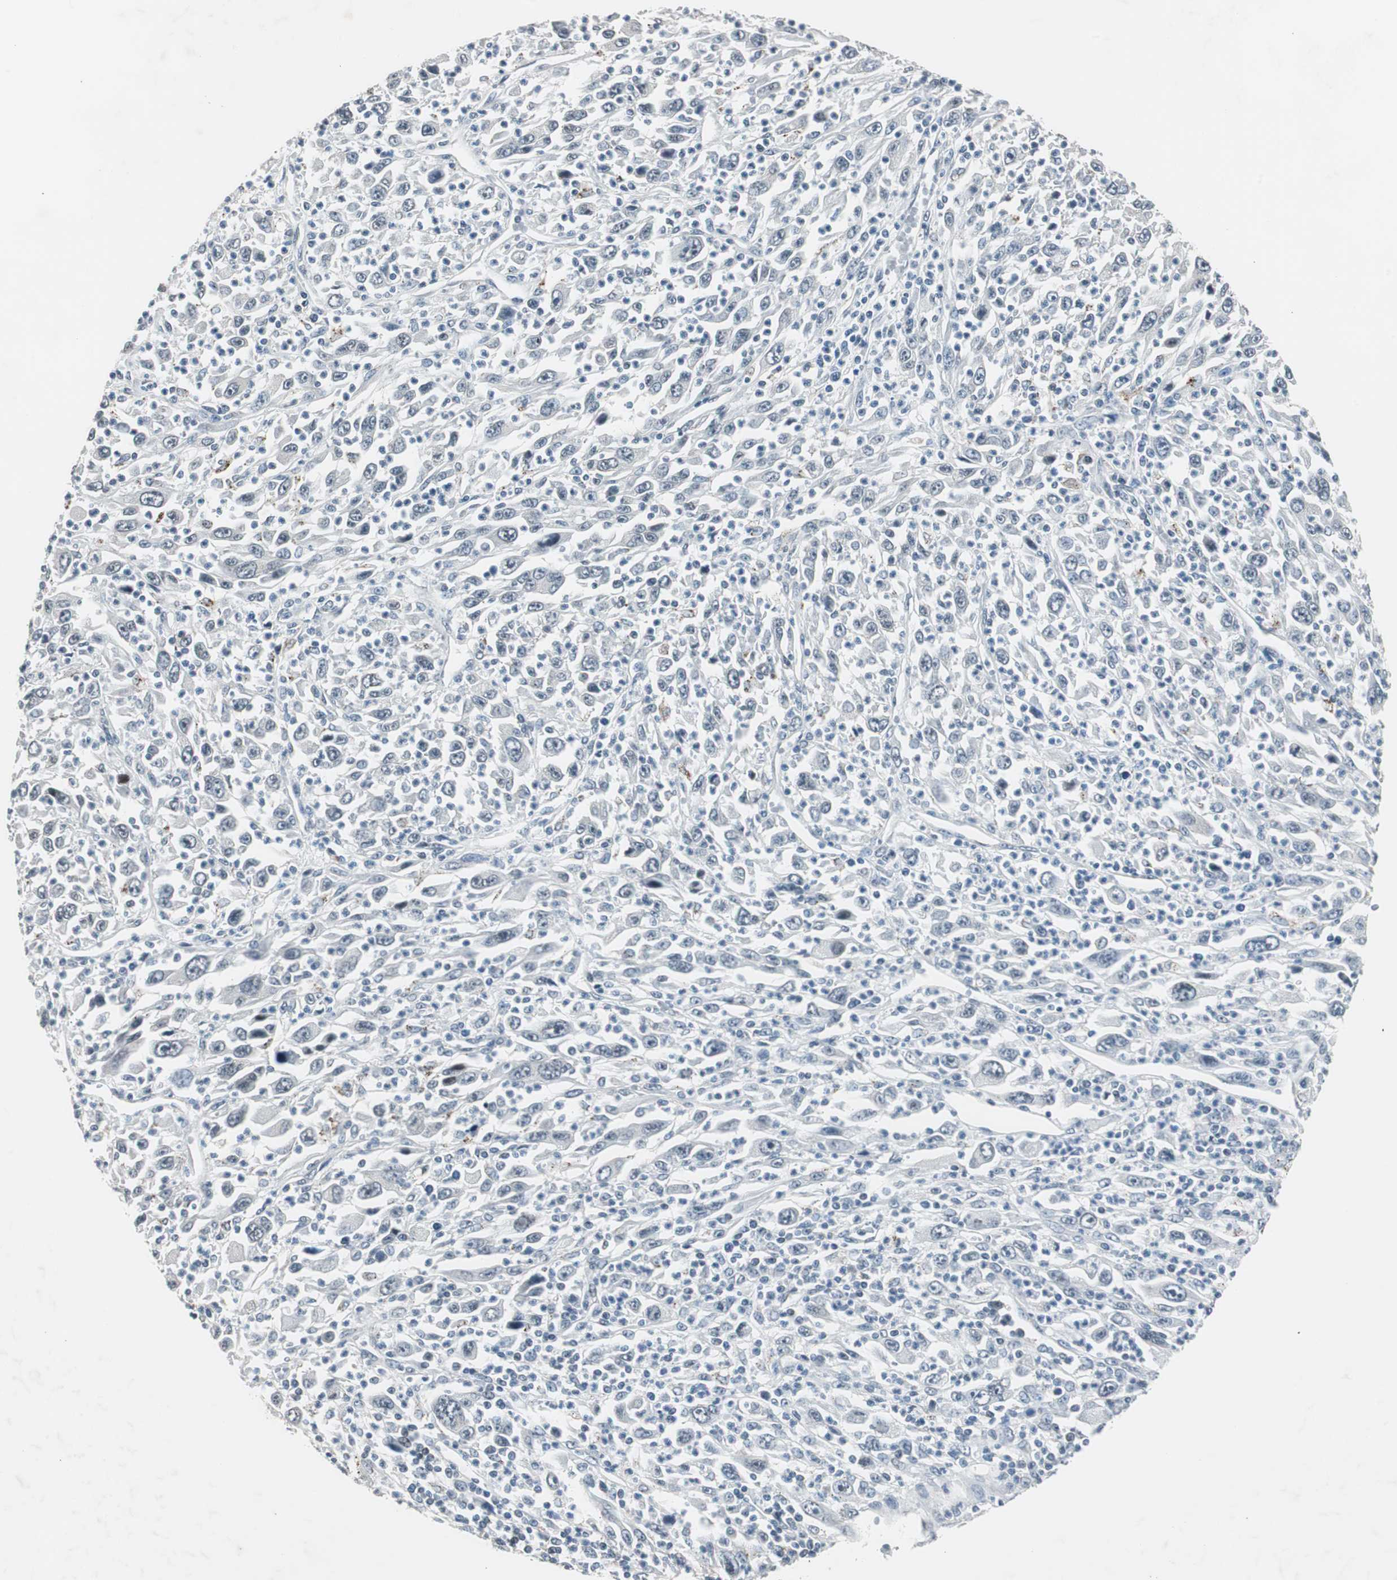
{"staining": {"intensity": "negative", "quantity": "none", "location": "none"}, "tissue": "melanoma", "cell_type": "Tumor cells", "image_type": "cancer", "snomed": [{"axis": "morphology", "description": "Malignant melanoma, Metastatic site"}, {"axis": "topography", "description": "Skin"}], "caption": "Micrograph shows no significant protein staining in tumor cells of melanoma.", "gene": "BOLA1", "patient": {"sex": "female", "age": 56}}